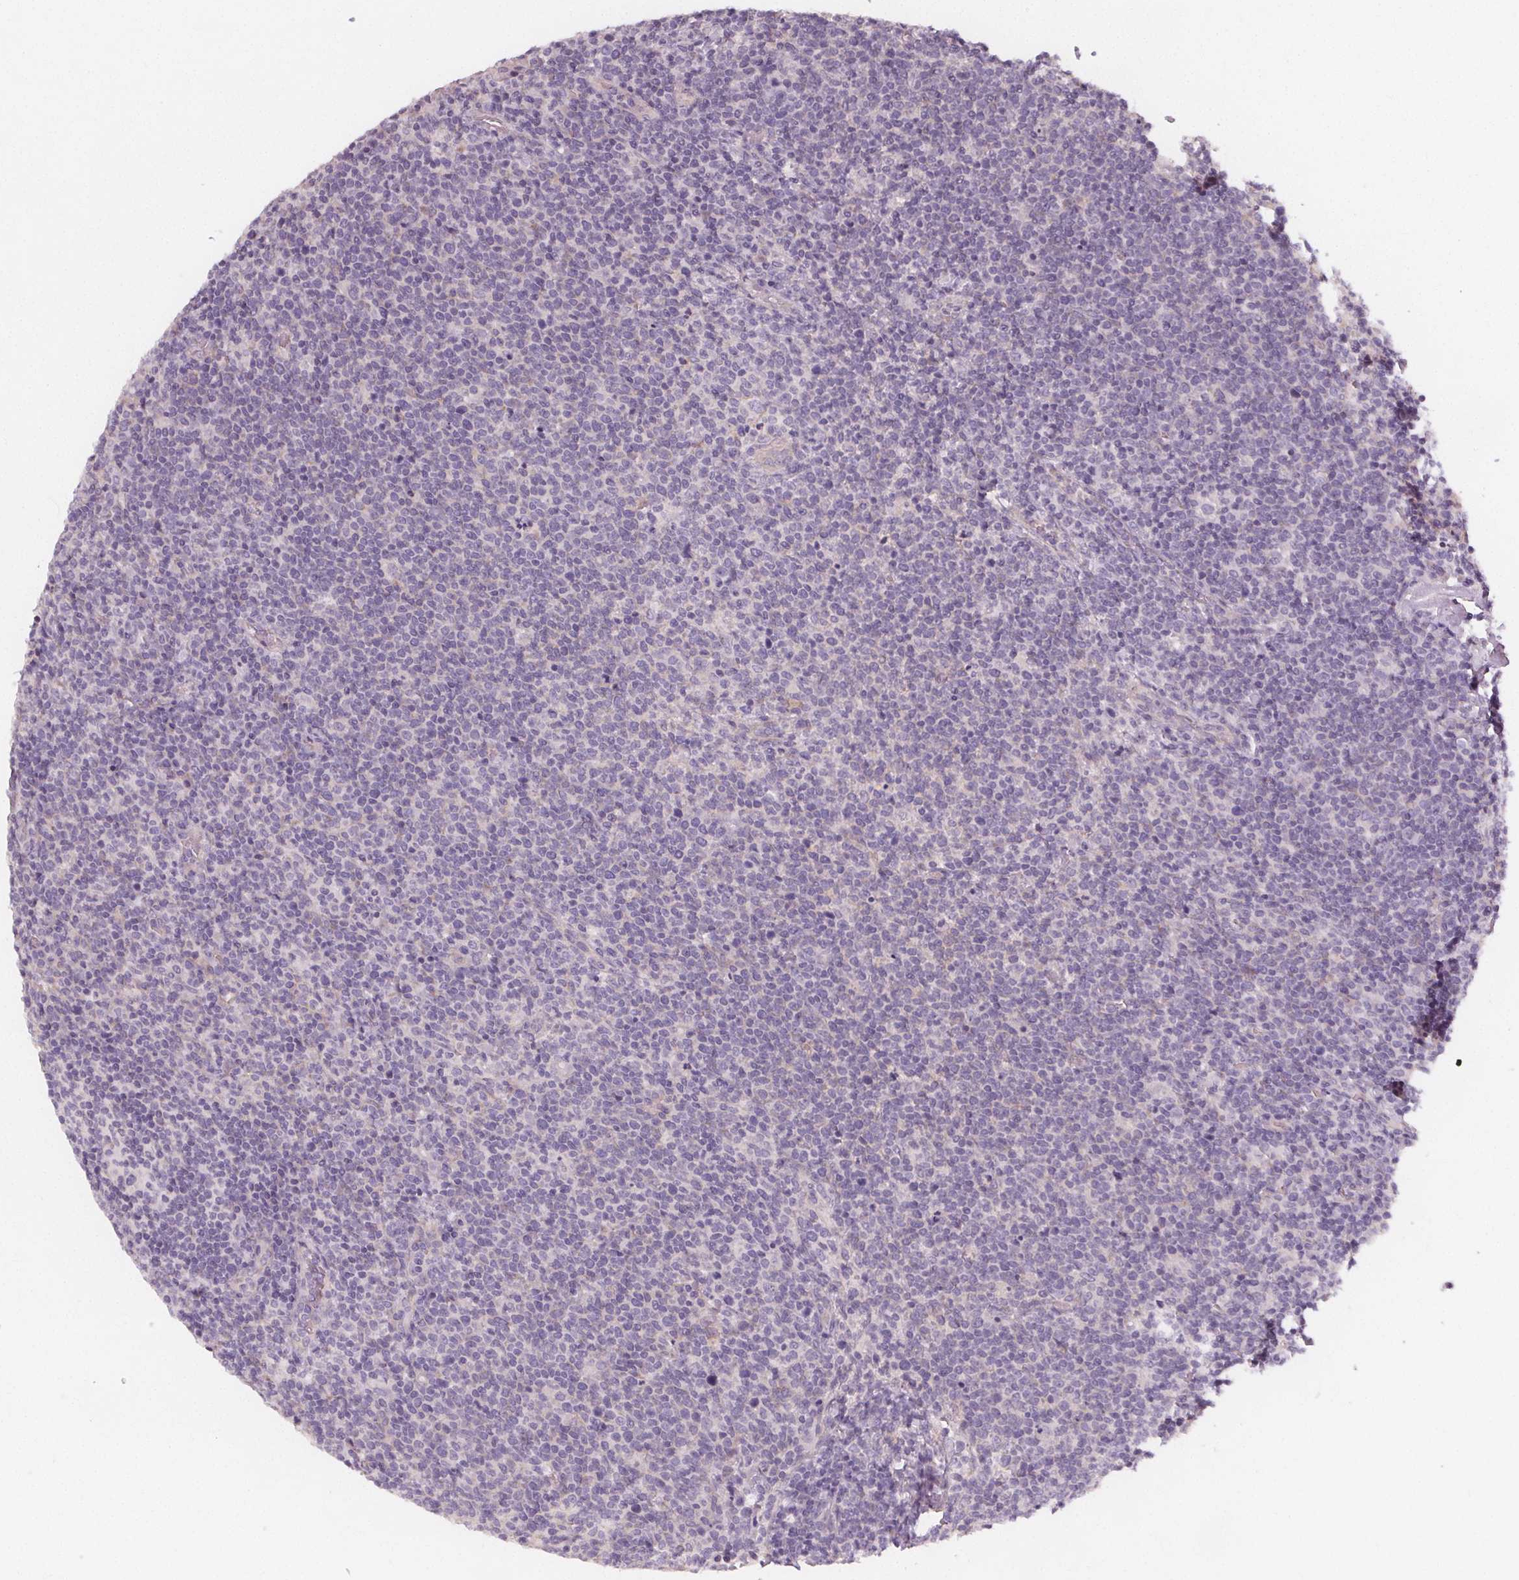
{"staining": {"intensity": "negative", "quantity": "none", "location": "none"}, "tissue": "lymphoma", "cell_type": "Tumor cells", "image_type": "cancer", "snomed": [{"axis": "morphology", "description": "Malignant lymphoma, non-Hodgkin's type, High grade"}, {"axis": "topography", "description": "Lymph node"}], "caption": "Immunohistochemistry image of lymphoma stained for a protein (brown), which shows no expression in tumor cells.", "gene": "VNN1", "patient": {"sex": "male", "age": 61}}